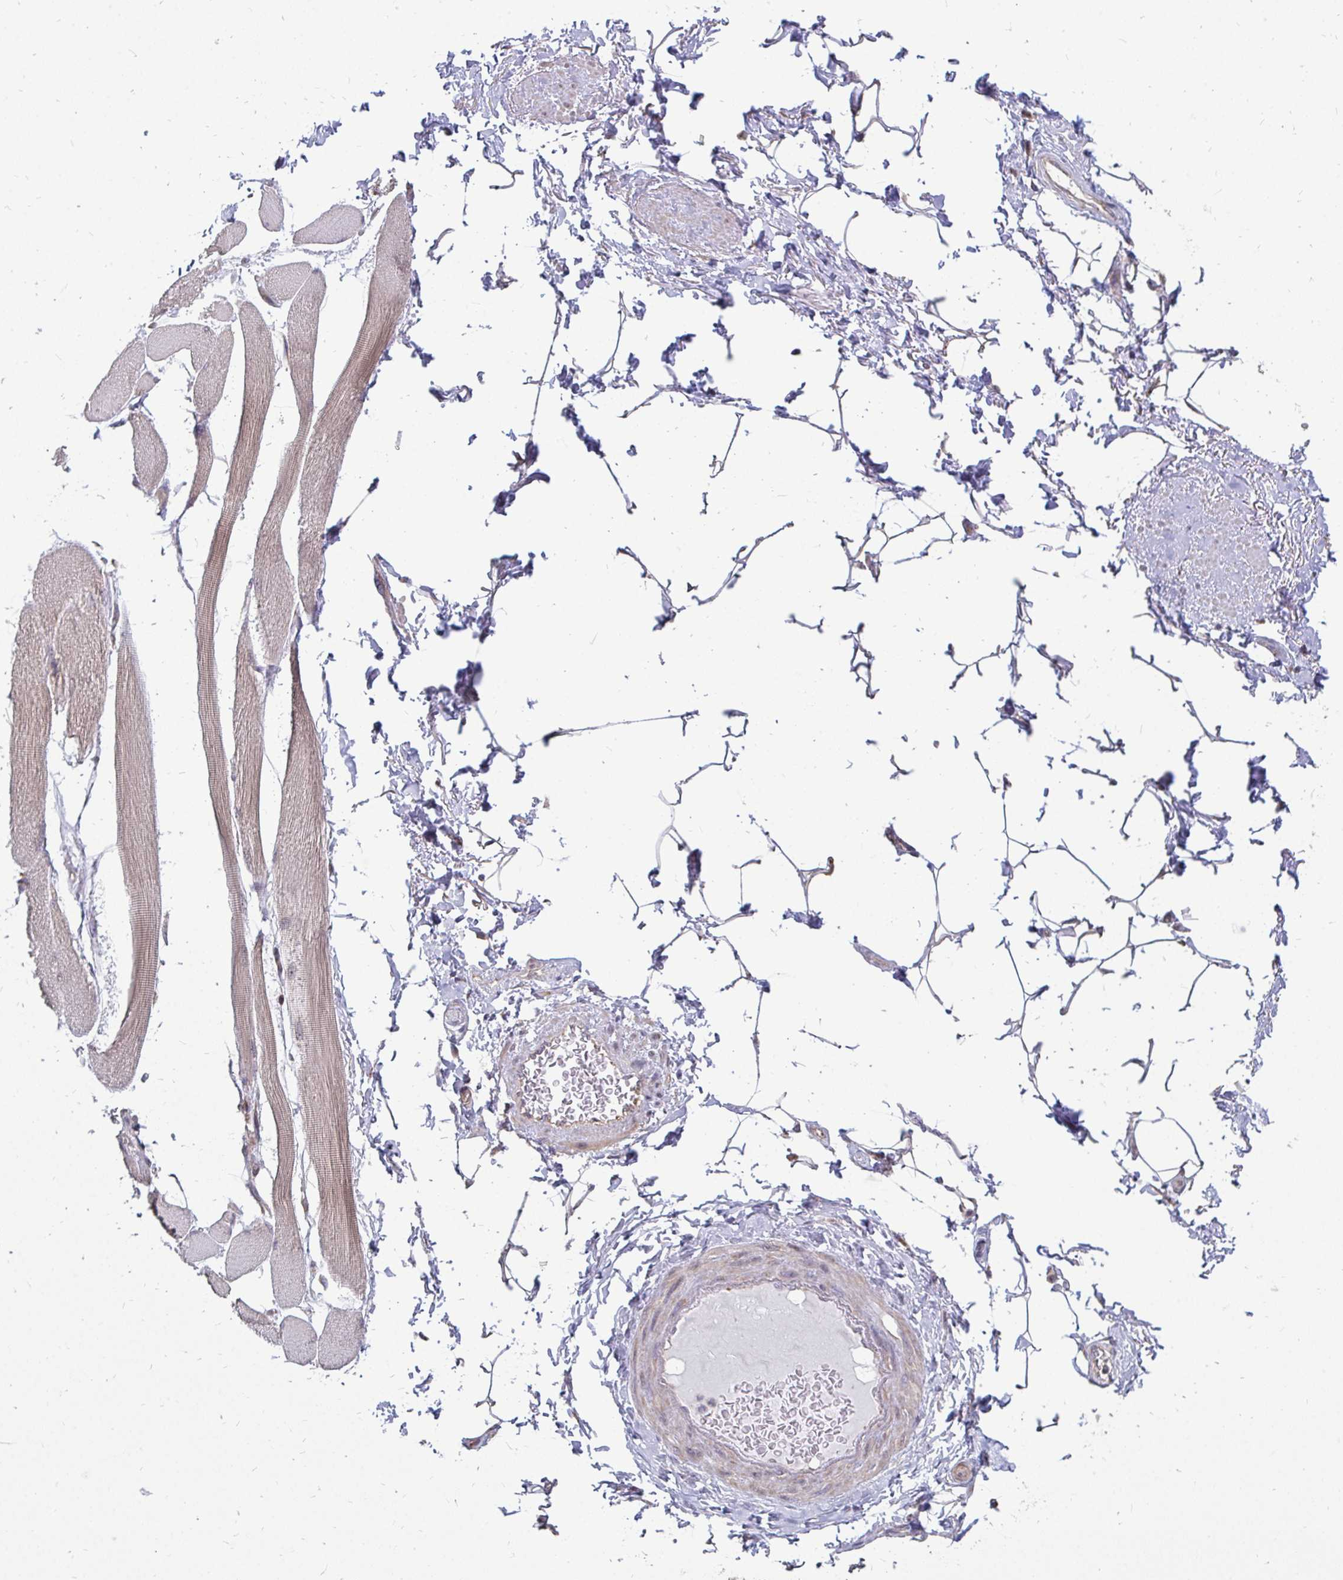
{"staining": {"intensity": "negative", "quantity": "none", "location": "none"}, "tissue": "adipose tissue", "cell_type": "Adipocytes", "image_type": "normal", "snomed": [{"axis": "morphology", "description": "Normal tissue, NOS"}, {"axis": "topography", "description": "Peripheral nerve tissue"}], "caption": "Immunohistochemical staining of unremarkable human adipose tissue reveals no significant positivity in adipocytes. (DAB (3,3'-diaminobenzidine) immunohistochemistry visualized using brightfield microscopy, high magnification).", "gene": "DNAJA2", "patient": {"sex": "male", "age": 51}}